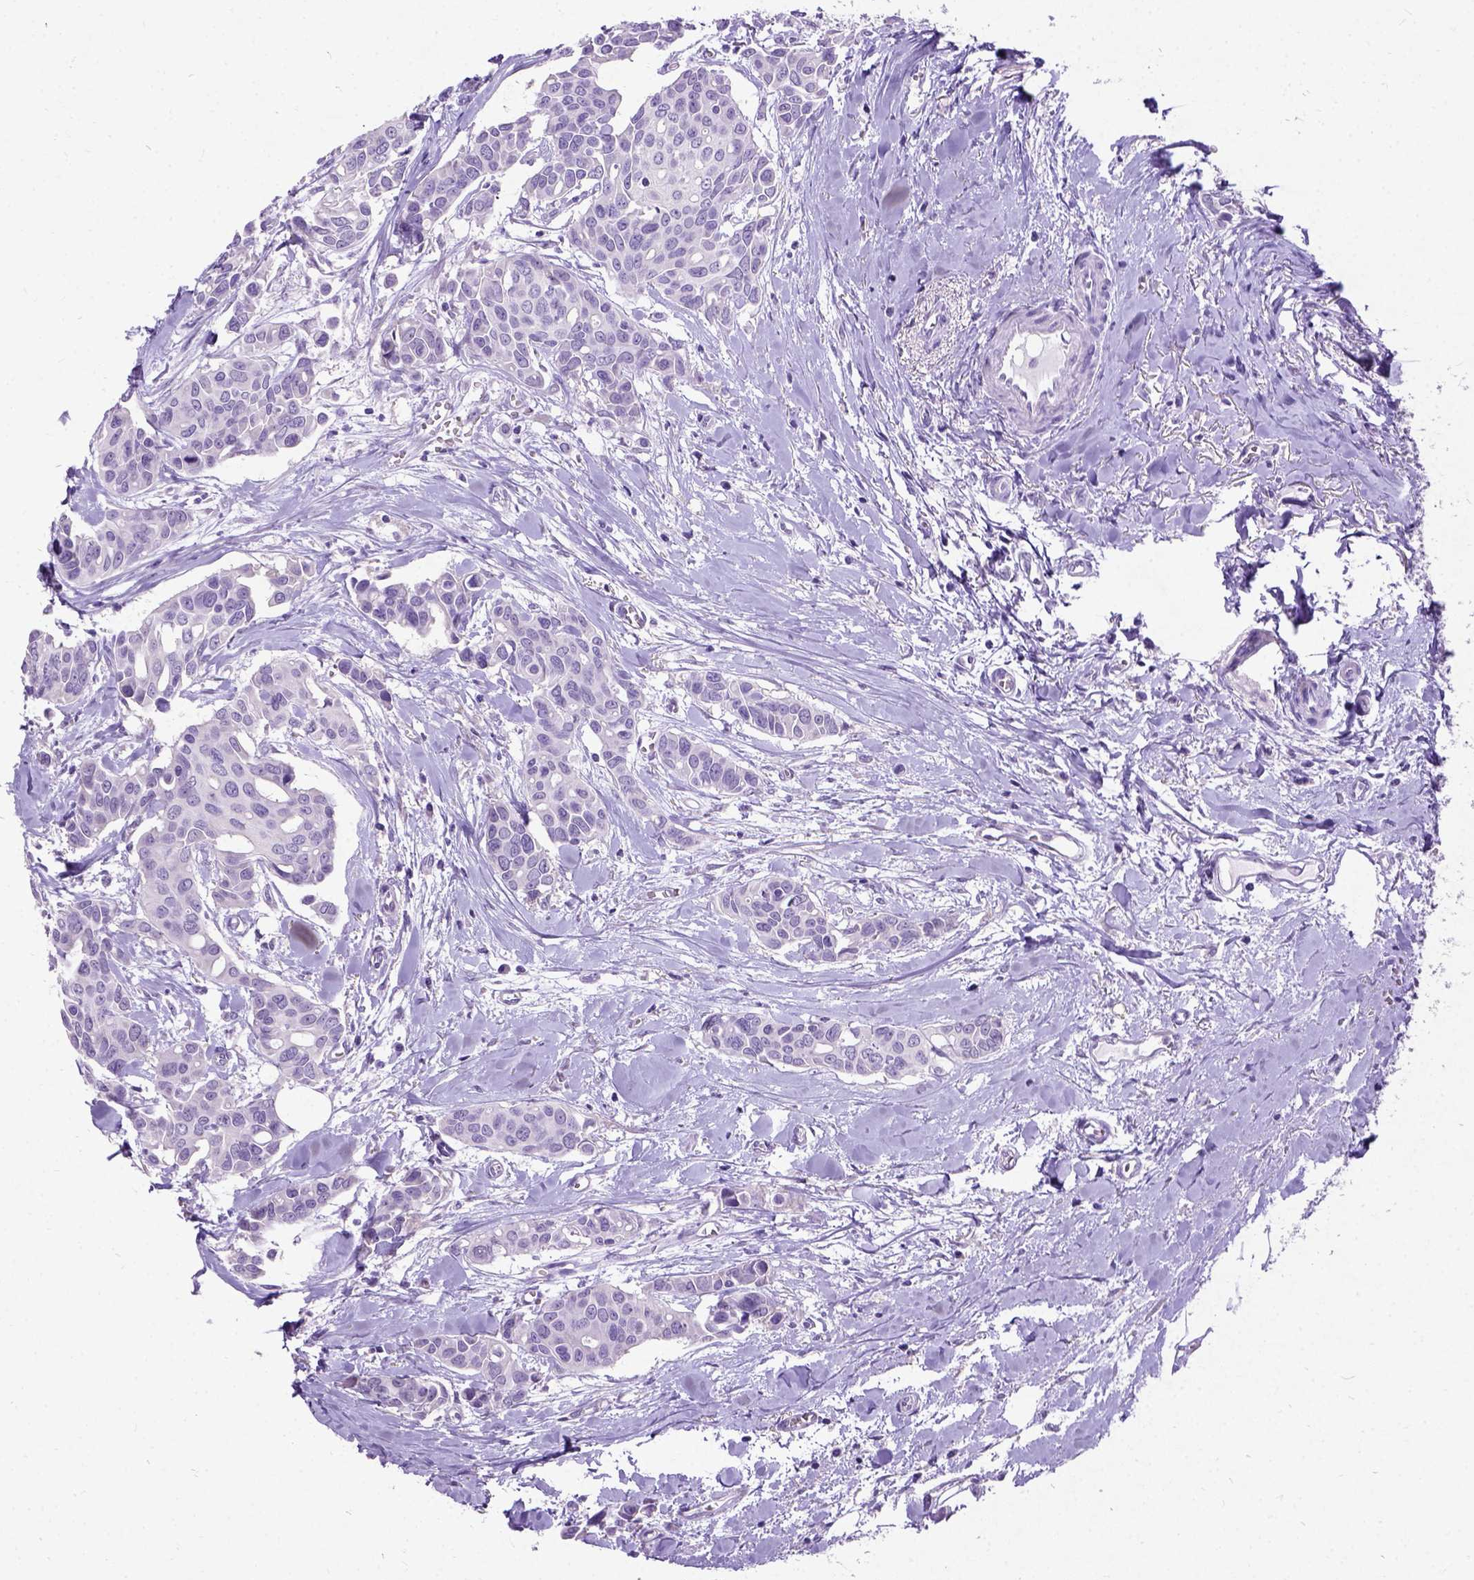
{"staining": {"intensity": "negative", "quantity": "none", "location": "none"}, "tissue": "breast cancer", "cell_type": "Tumor cells", "image_type": "cancer", "snomed": [{"axis": "morphology", "description": "Duct carcinoma"}, {"axis": "topography", "description": "Breast"}], "caption": "Protein analysis of breast cancer exhibits no significant positivity in tumor cells.", "gene": "NEUROD4", "patient": {"sex": "female", "age": 54}}